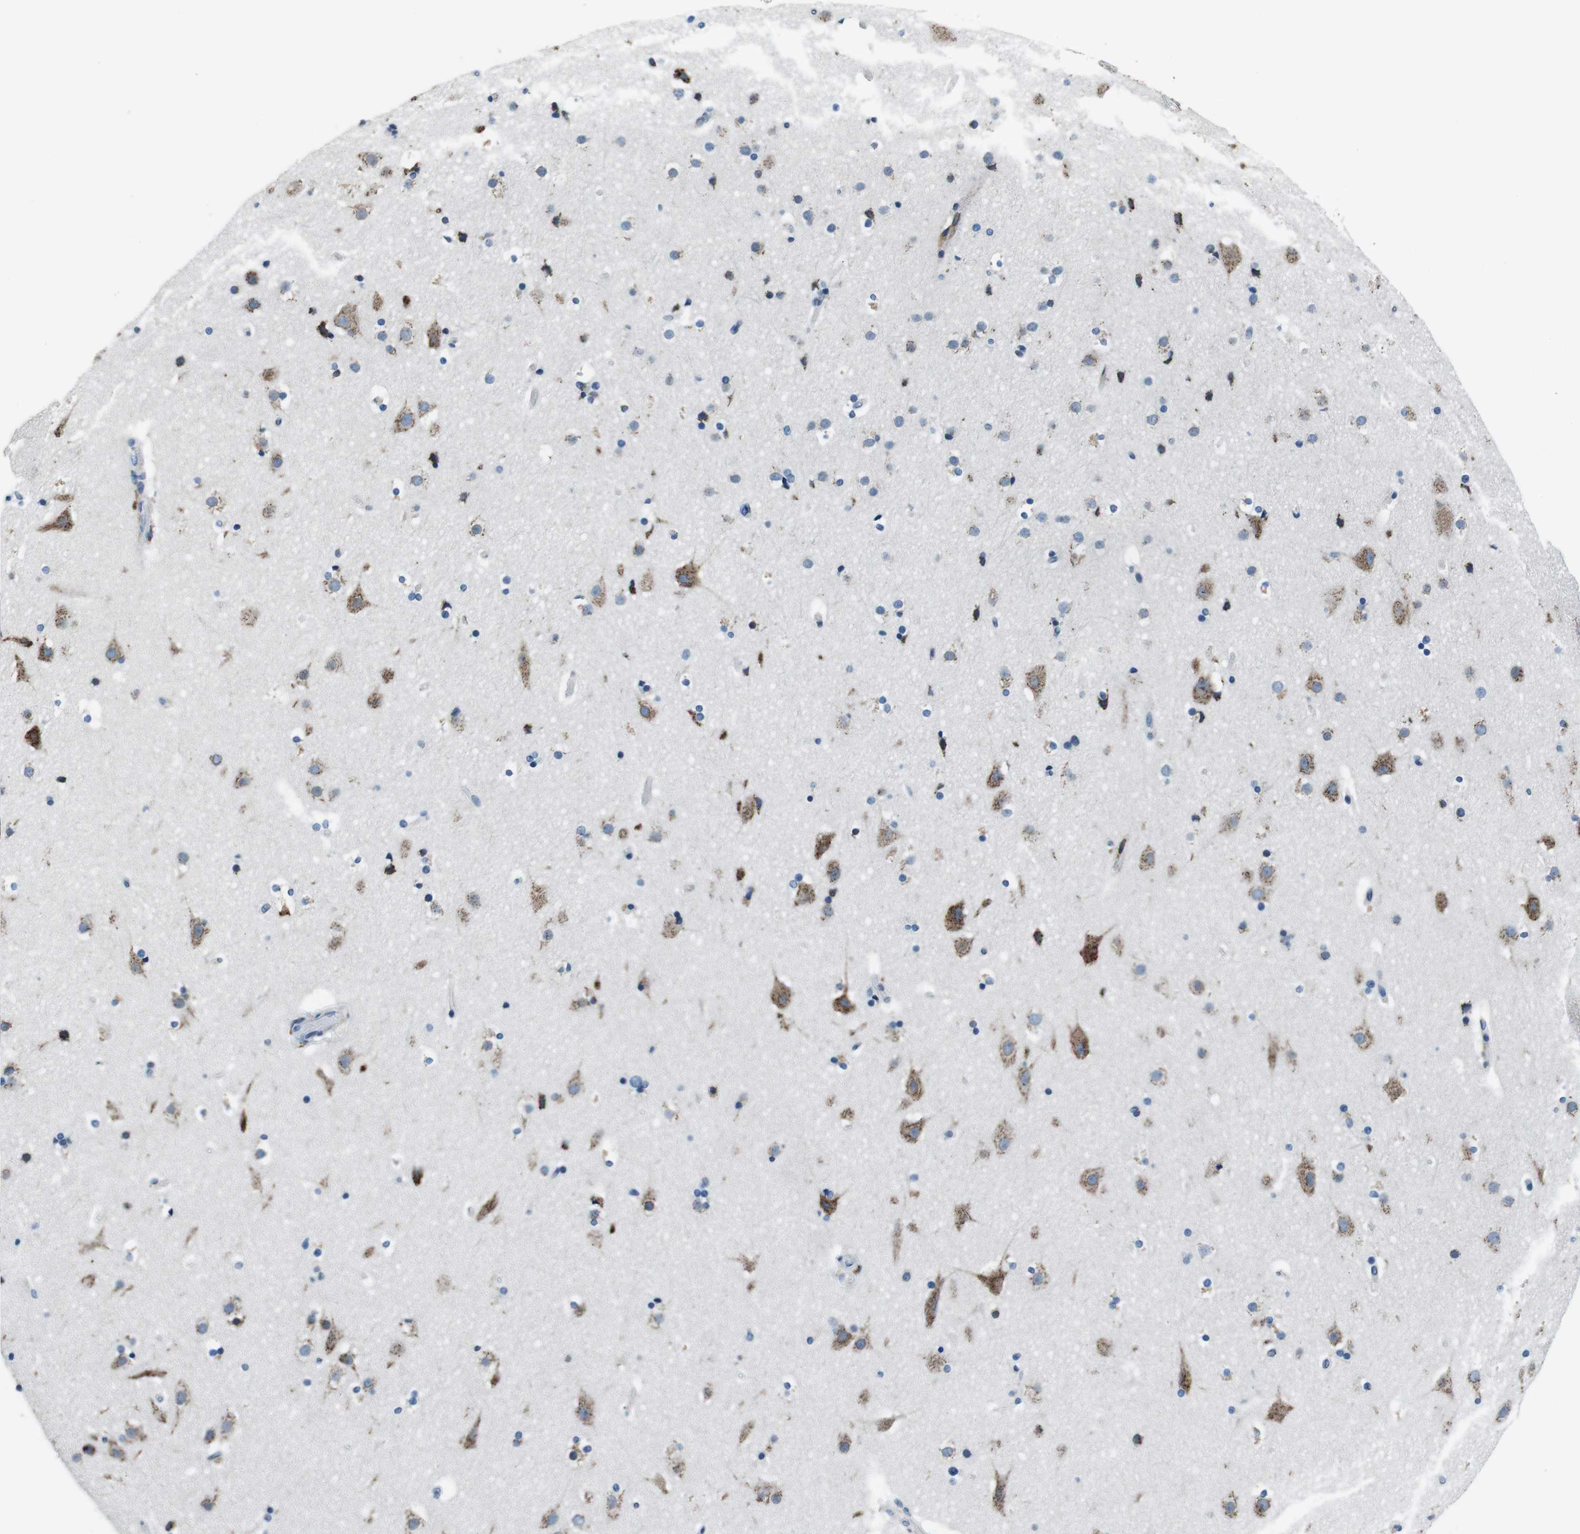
{"staining": {"intensity": "moderate", "quantity": "<25%", "location": "cytoplasmic/membranous"}, "tissue": "cerebral cortex", "cell_type": "Endothelial cells", "image_type": "normal", "snomed": [{"axis": "morphology", "description": "Normal tissue, NOS"}, {"axis": "topography", "description": "Cerebral cortex"}], "caption": "The photomicrograph demonstrates staining of unremarkable cerebral cortex, revealing moderate cytoplasmic/membranous protein staining (brown color) within endothelial cells.", "gene": "NUCB2", "patient": {"sex": "male", "age": 57}}